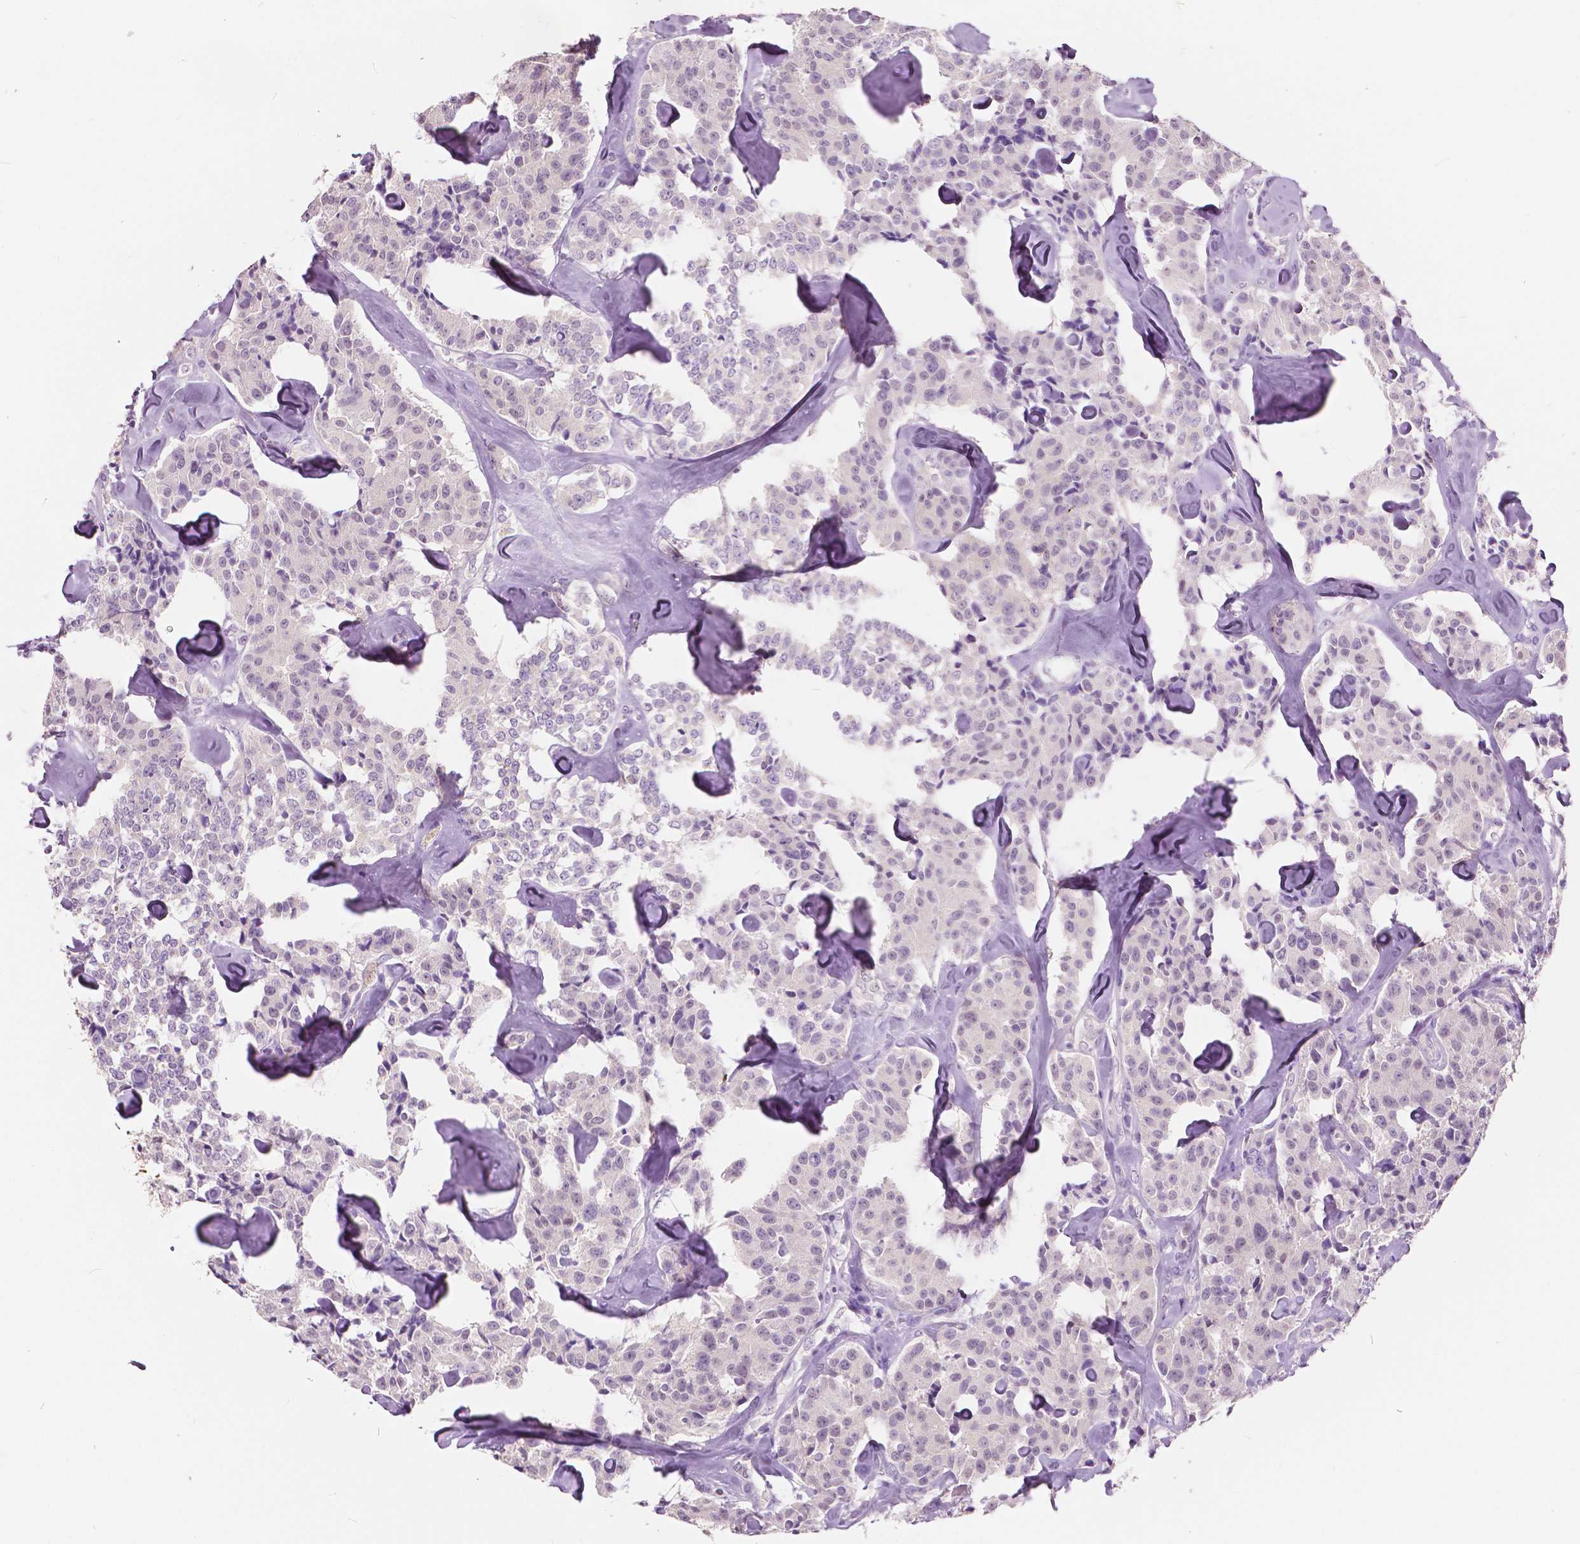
{"staining": {"intensity": "negative", "quantity": "none", "location": "none"}, "tissue": "carcinoid", "cell_type": "Tumor cells", "image_type": "cancer", "snomed": [{"axis": "morphology", "description": "Carcinoid, malignant, NOS"}, {"axis": "topography", "description": "Pancreas"}], "caption": "Immunohistochemical staining of human carcinoid reveals no significant expression in tumor cells.", "gene": "TKFC", "patient": {"sex": "male", "age": 41}}